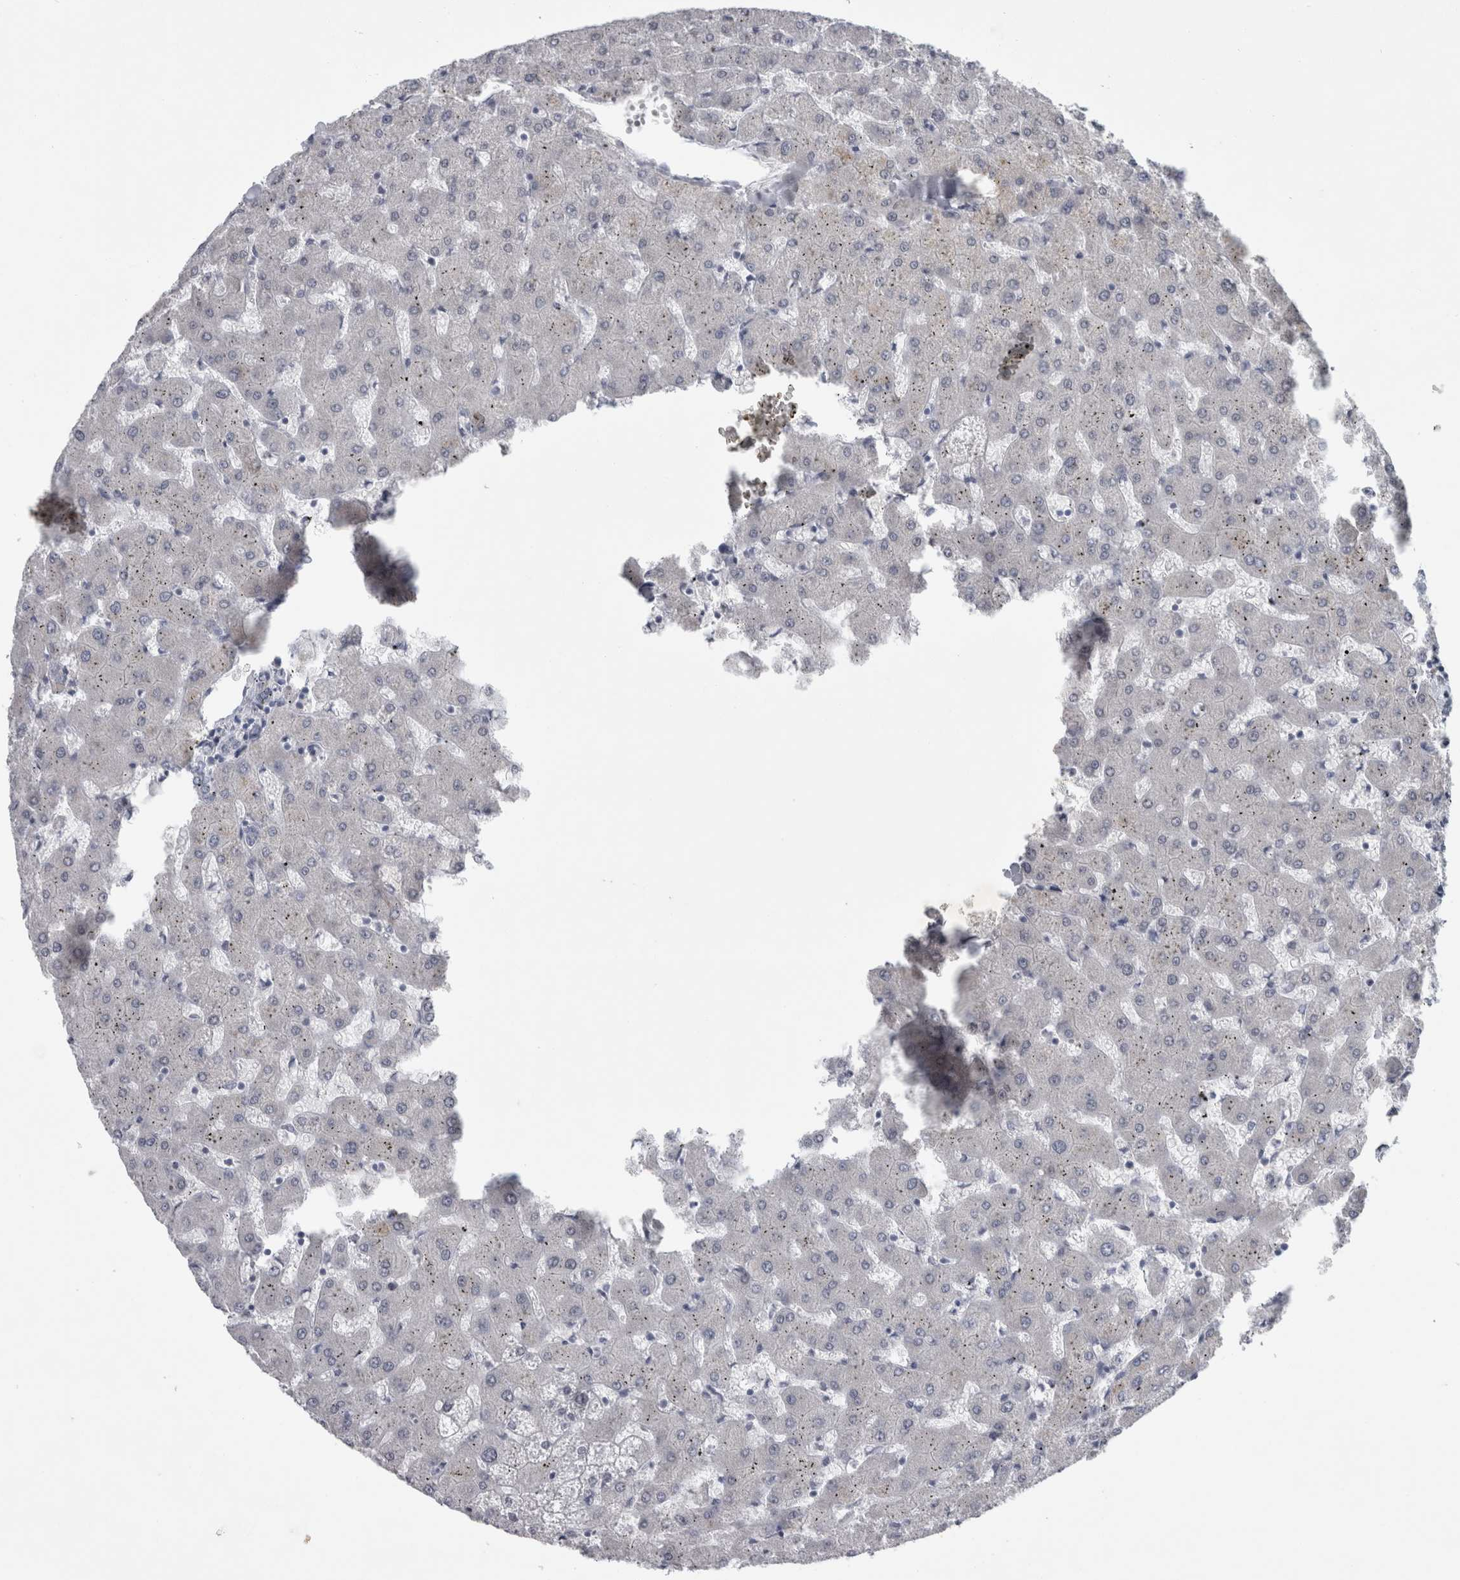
{"staining": {"intensity": "negative", "quantity": "none", "location": "none"}, "tissue": "liver", "cell_type": "Cholangiocytes", "image_type": "normal", "snomed": [{"axis": "morphology", "description": "Normal tissue, NOS"}, {"axis": "topography", "description": "Liver"}], "caption": "Immunohistochemistry of normal liver exhibits no staining in cholangiocytes. (Stains: DAB (3,3'-diaminobenzidine) immunohistochemistry with hematoxylin counter stain, Microscopy: brightfield microscopy at high magnification).", "gene": "FXYD7", "patient": {"sex": "female", "age": 63}}